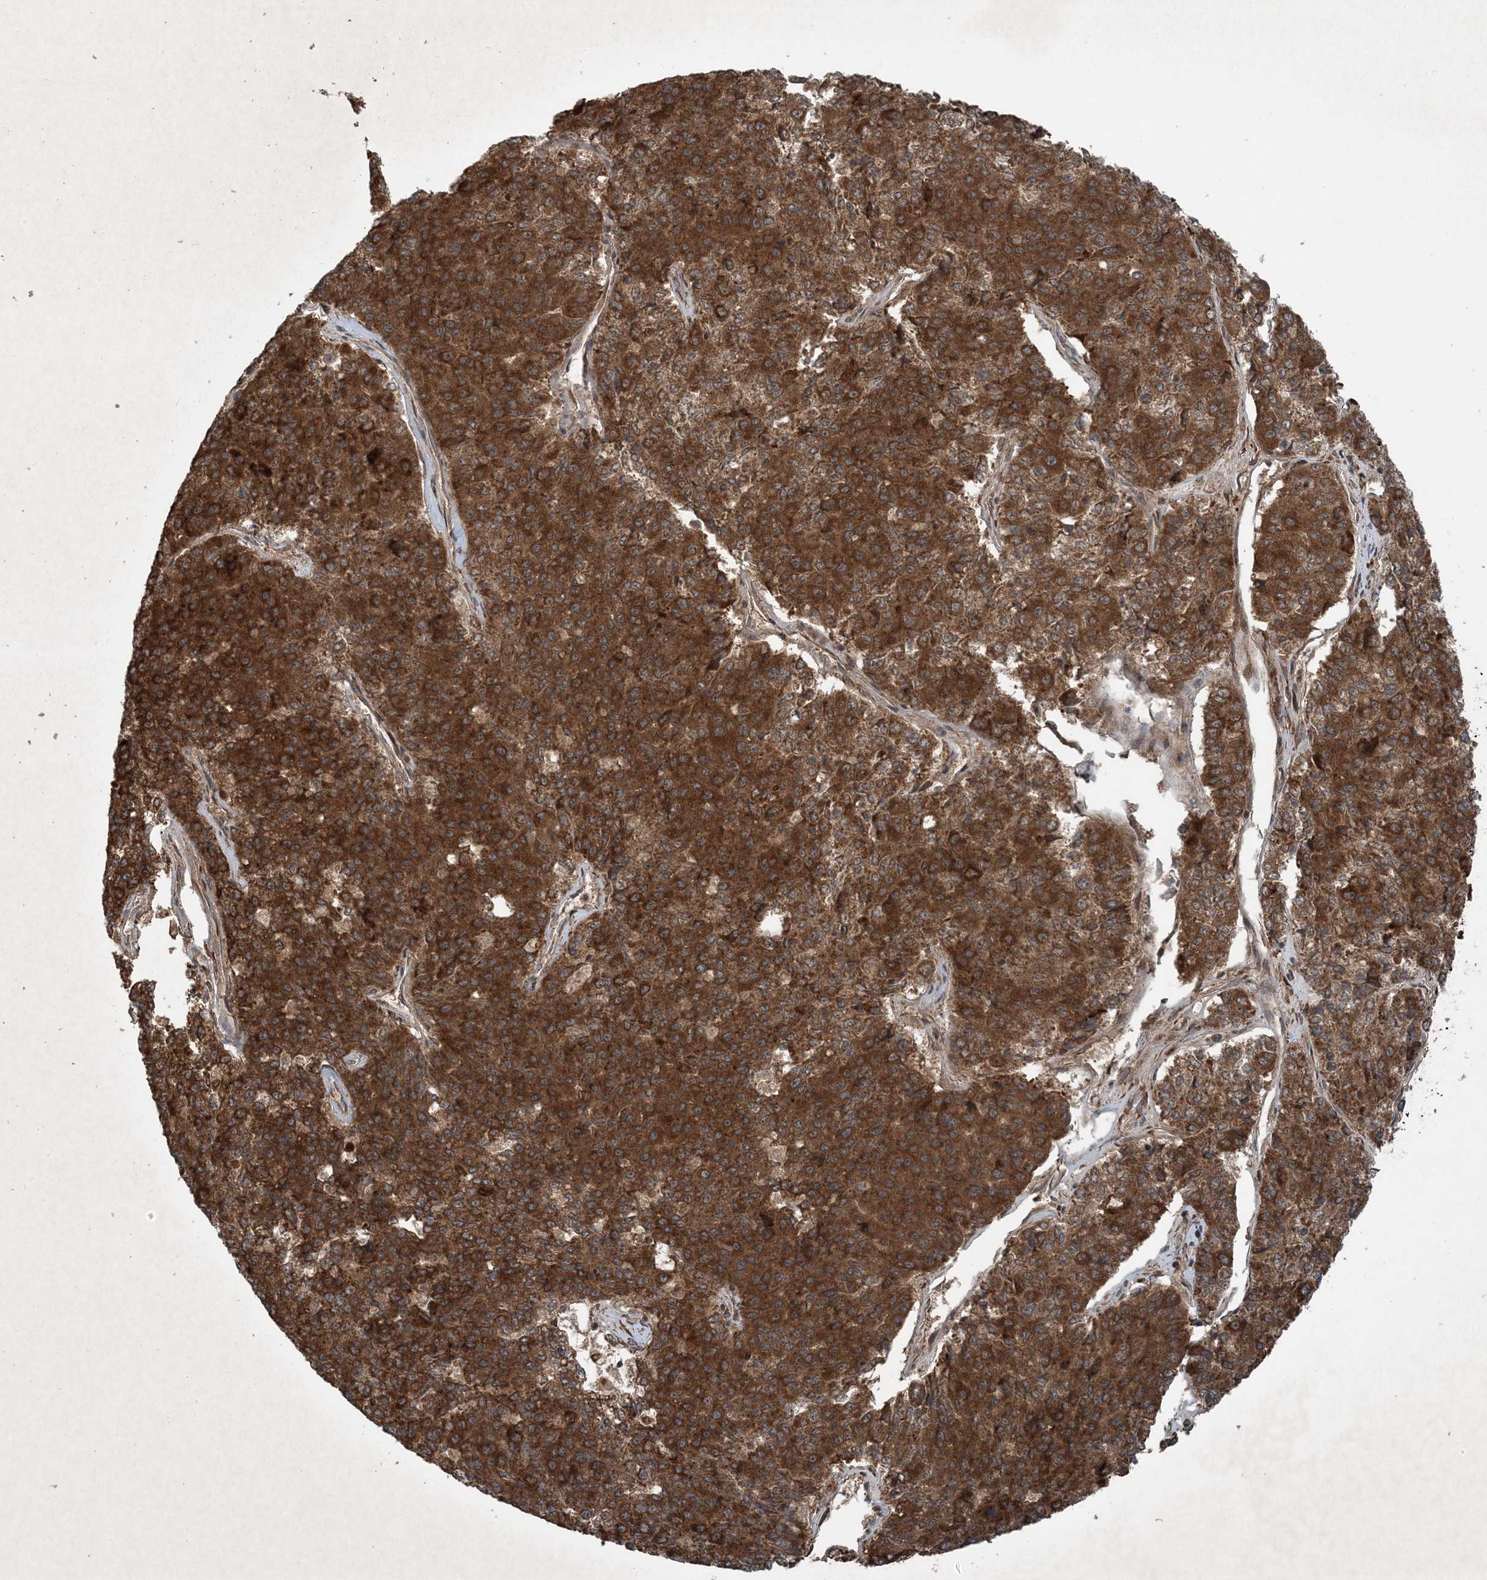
{"staining": {"intensity": "strong", "quantity": ">75%", "location": "cytoplasmic/membranous"}, "tissue": "pancreatic cancer", "cell_type": "Tumor cells", "image_type": "cancer", "snomed": [{"axis": "morphology", "description": "Adenocarcinoma, NOS"}, {"axis": "topography", "description": "Pancreas"}], "caption": "IHC photomicrograph of neoplastic tissue: human pancreatic adenocarcinoma stained using IHC demonstrates high levels of strong protein expression localized specifically in the cytoplasmic/membranous of tumor cells, appearing as a cytoplasmic/membranous brown color.", "gene": "GNG5", "patient": {"sex": "male", "age": 50}}